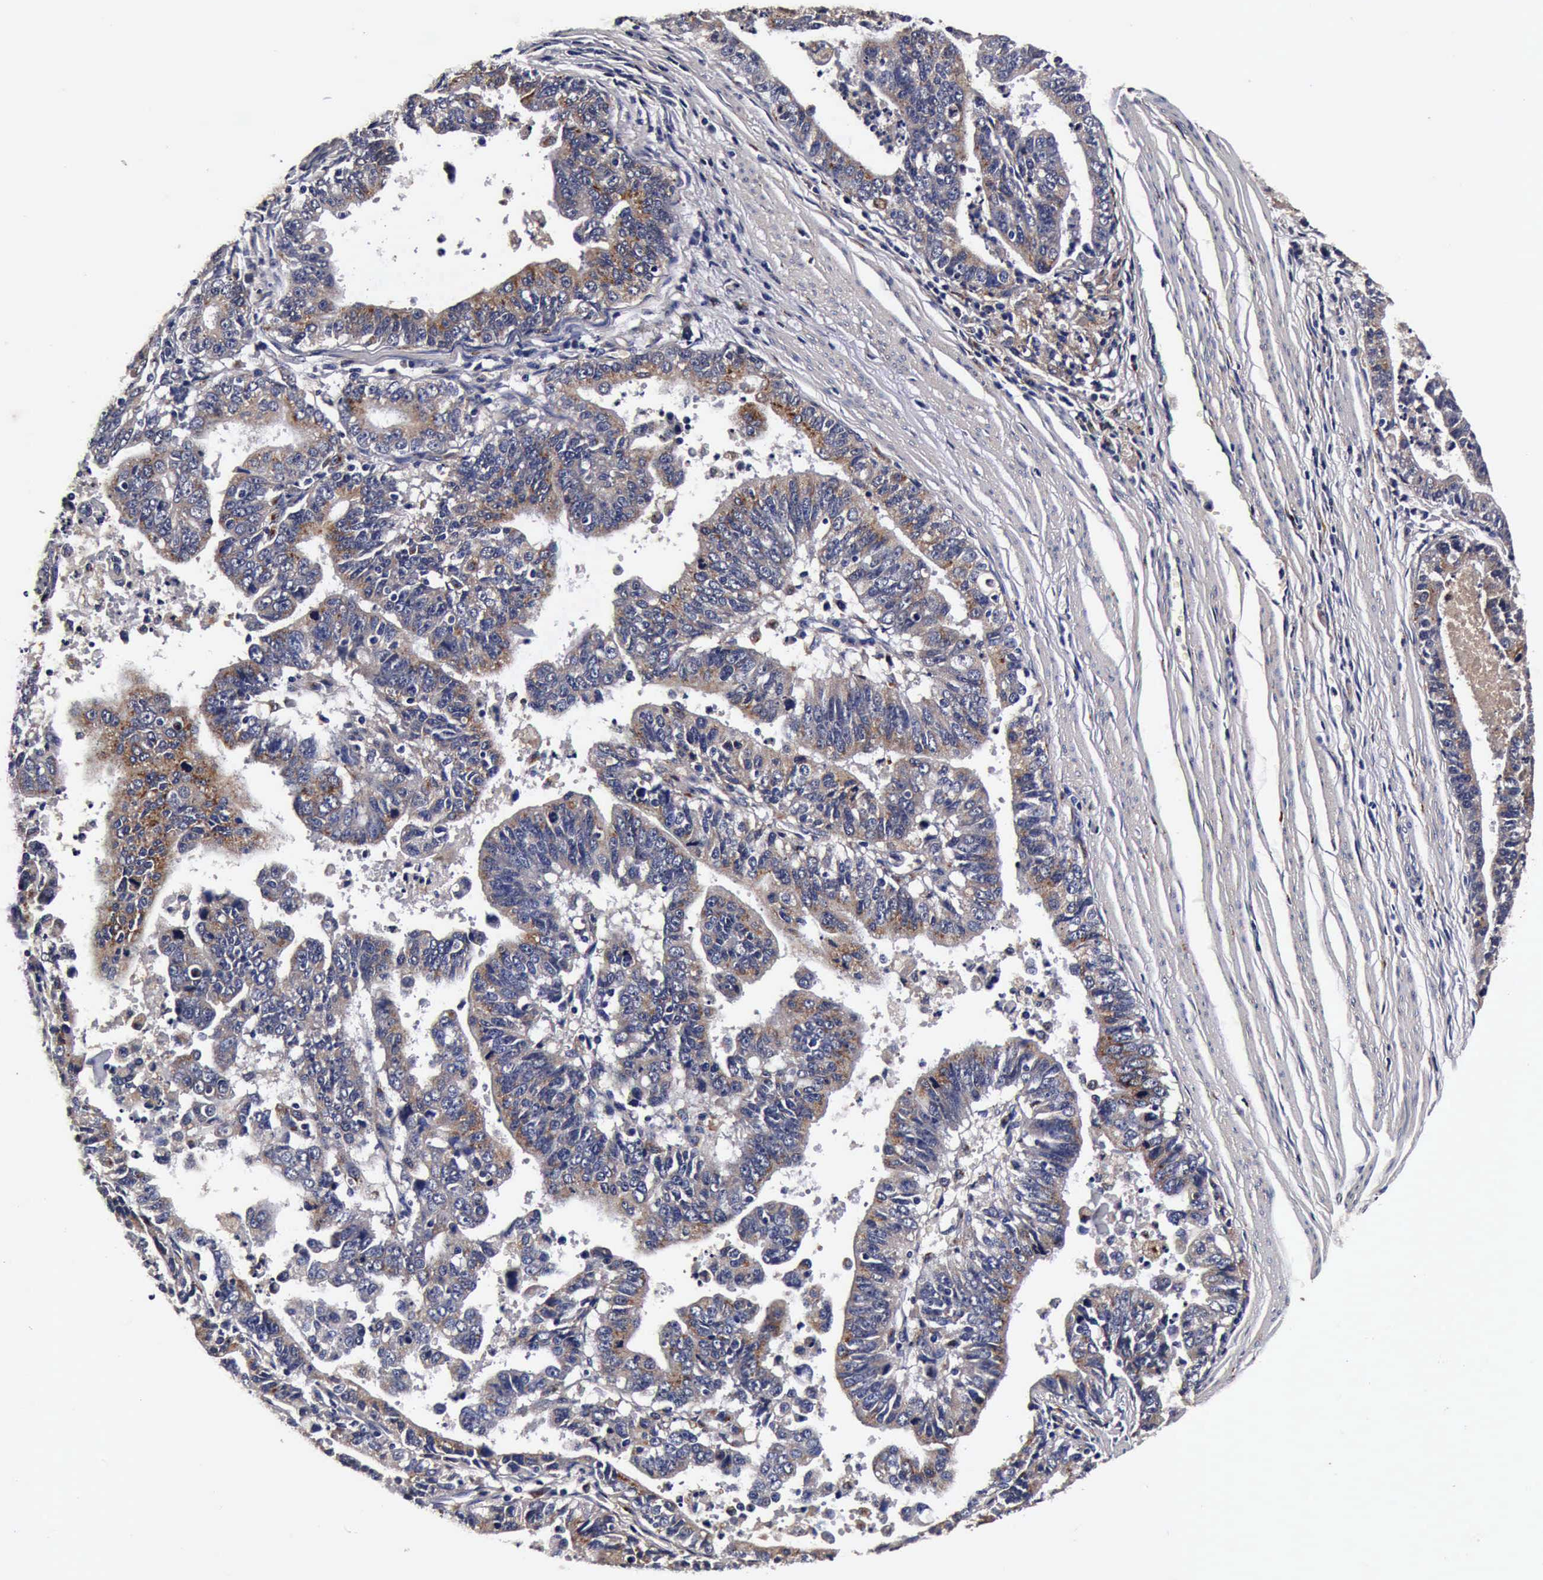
{"staining": {"intensity": "moderate", "quantity": "25%-75%", "location": "cytoplasmic/membranous"}, "tissue": "stomach cancer", "cell_type": "Tumor cells", "image_type": "cancer", "snomed": [{"axis": "morphology", "description": "Adenocarcinoma, NOS"}, {"axis": "topography", "description": "Stomach, upper"}], "caption": "An immunohistochemistry (IHC) micrograph of tumor tissue is shown. Protein staining in brown highlights moderate cytoplasmic/membranous positivity in stomach cancer within tumor cells.", "gene": "CST3", "patient": {"sex": "female", "age": 50}}